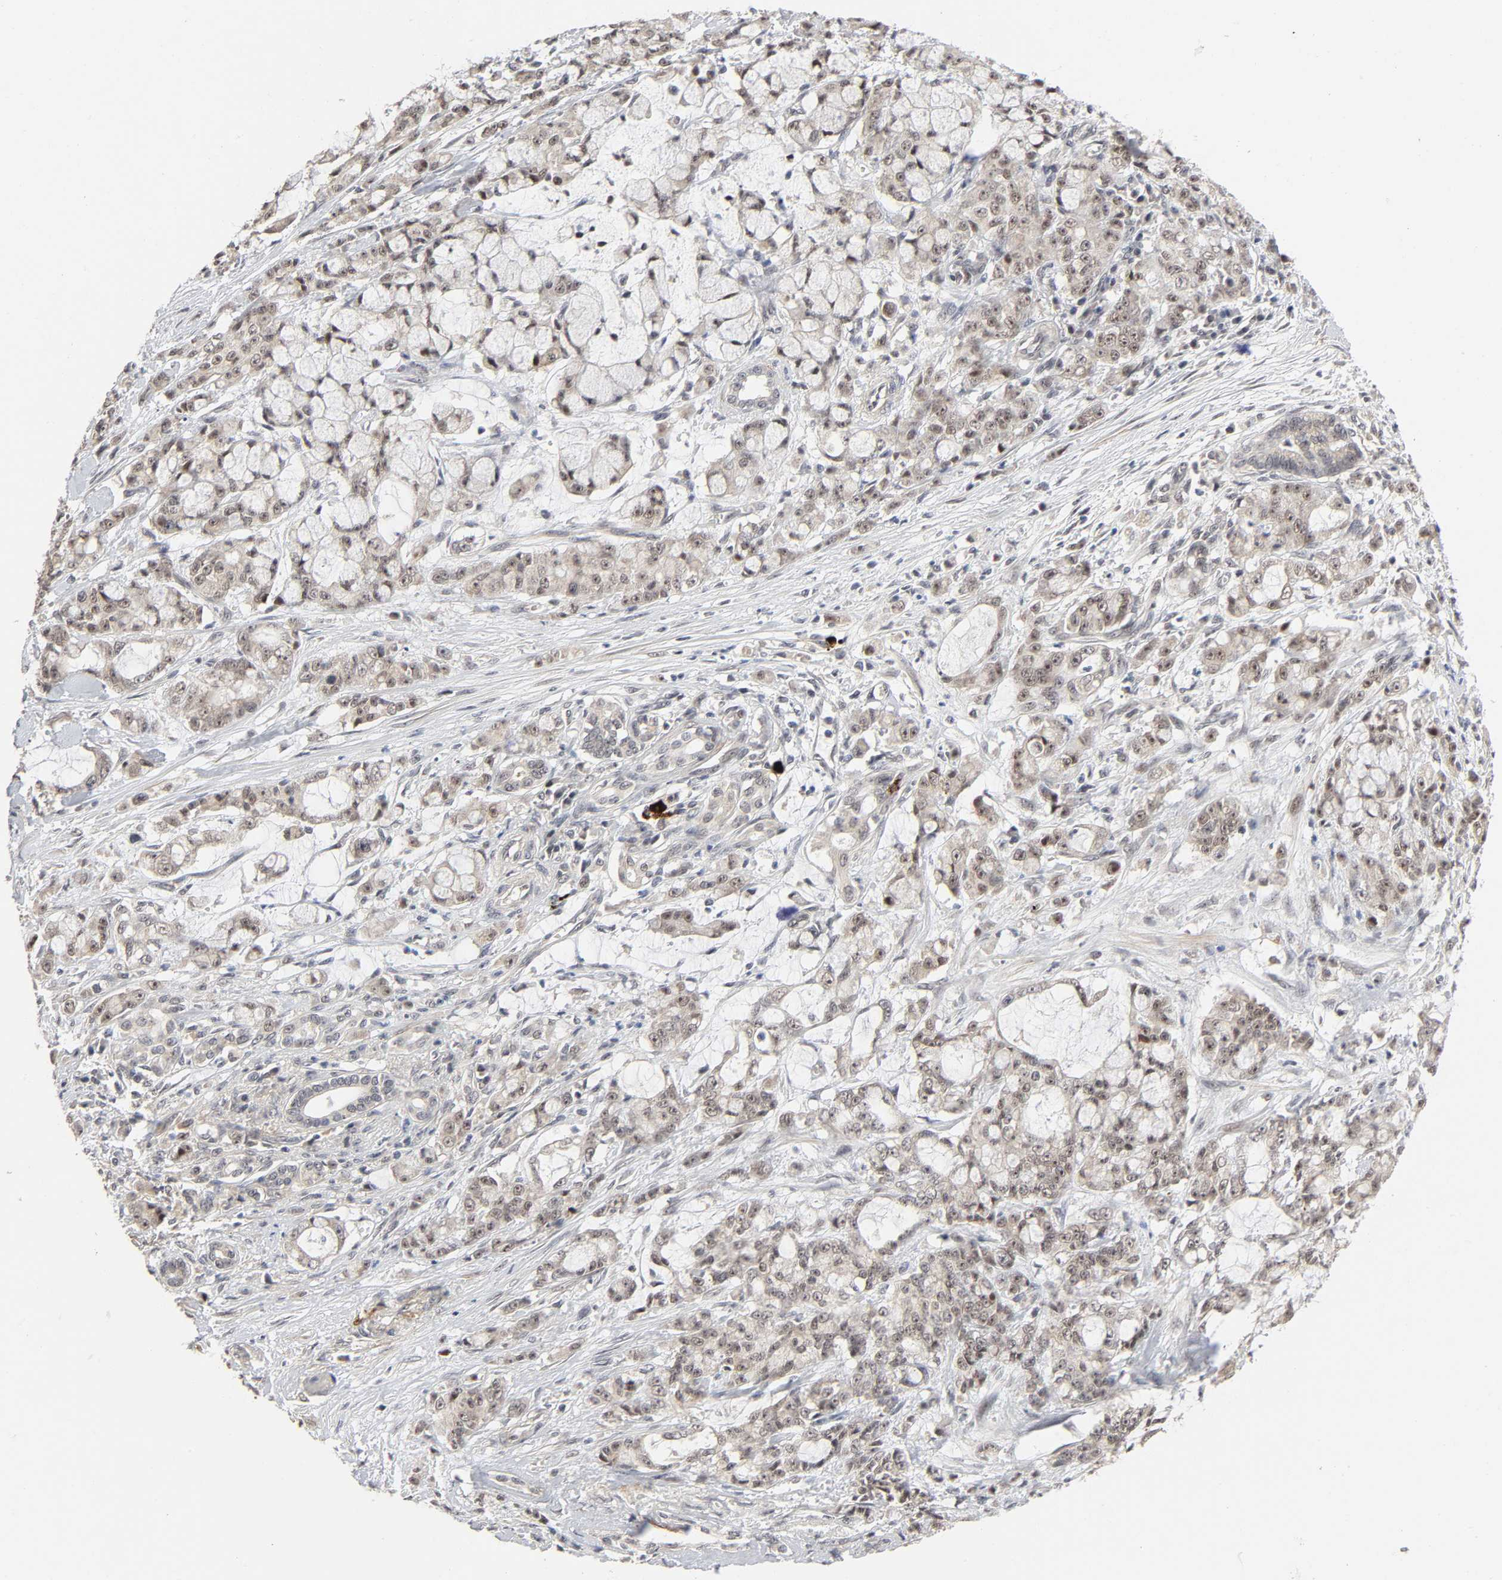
{"staining": {"intensity": "weak", "quantity": ">75%", "location": "nuclear"}, "tissue": "pancreatic cancer", "cell_type": "Tumor cells", "image_type": "cancer", "snomed": [{"axis": "morphology", "description": "Adenocarcinoma, NOS"}, {"axis": "topography", "description": "Pancreas"}], "caption": "Adenocarcinoma (pancreatic) was stained to show a protein in brown. There is low levels of weak nuclear staining in about >75% of tumor cells.", "gene": "ZKSCAN8", "patient": {"sex": "female", "age": 73}}